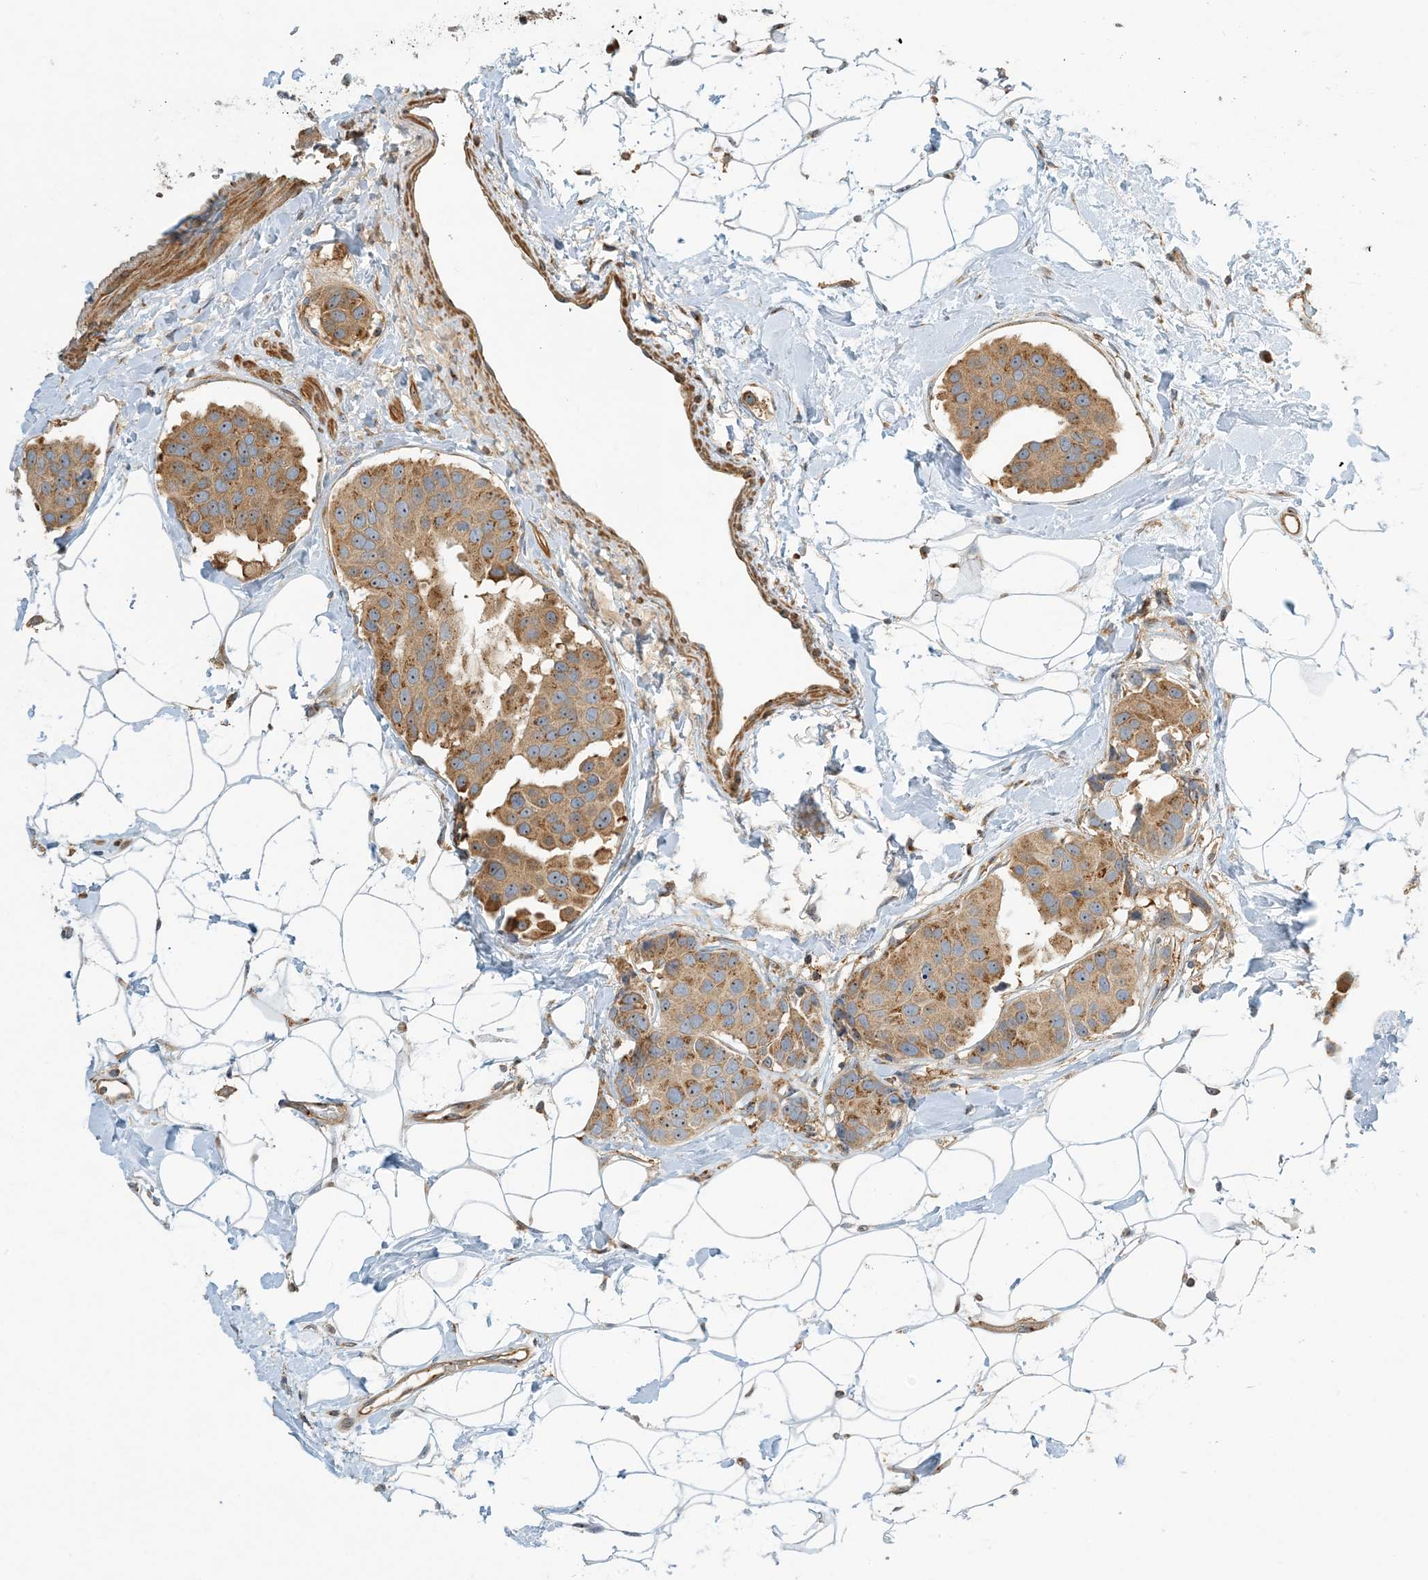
{"staining": {"intensity": "moderate", "quantity": ">75%", "location": "cytoplasmic/membranous"}, "tissue": "breast cancer", "cell_type": "Tumor cells", "image_type": "cancer", "snomed": [{"axis": "morphology", "description": "Normal tissue, NOS"}, {"axis": "morphology", "description": "Duct carcinoma"}, {"axis": "topography", "description": "Breast"}], "caption": "This photomicrograph reveals immunohistochemistry staining of human intraductal carcinoma (breast), with medium moderate cytoplasmic/membranous expression in approximately >75% of tumor cells.", "gene": "COLEC11", "patient": {"sex": "female", "age": 39}}